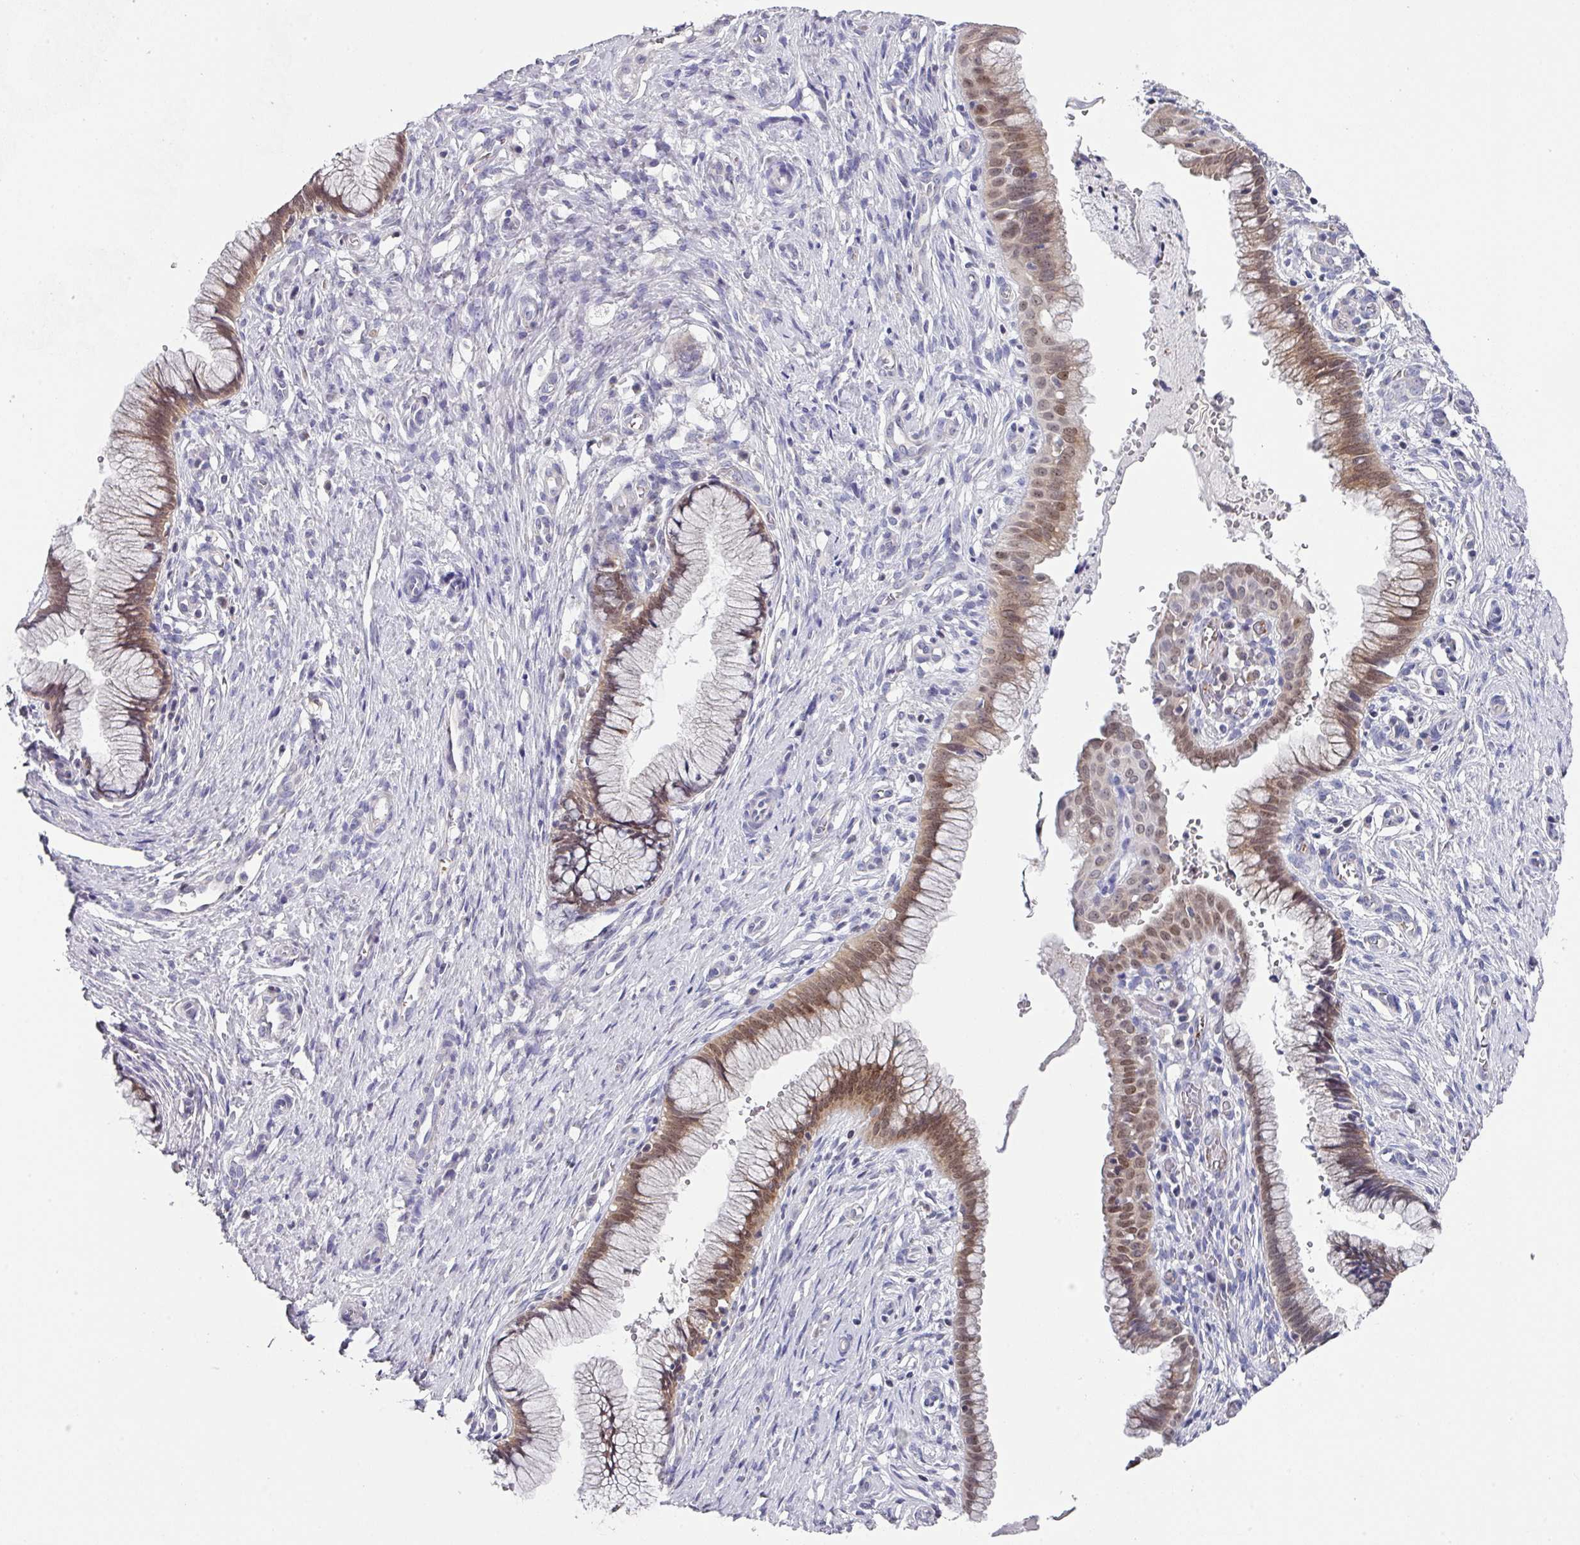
{"staining": {"intensity": "moderate", "quantity": ">75%", "location": "cytoplasmic/membranous,nuclear"}, "tissue": "cervix", "cell_type": "Glandular cells", "image_type": "normal", "snomed": [{"axis": "morphology", "description": "Normal tissue, NOS"}, {"axis": "topography", "description": "Cervix"}], "caption": "Normal cervix was stained to show a protein in brown. There is medium levels of moderate cytoplasmic/membranous,nuclear expression in approximately >75% of glandular cells. (brown staining indicates protein expression, while blue staining denotes nuclei).", "gene": "DCAF12L1", "patient": {"sex": "female", "age": 36}}